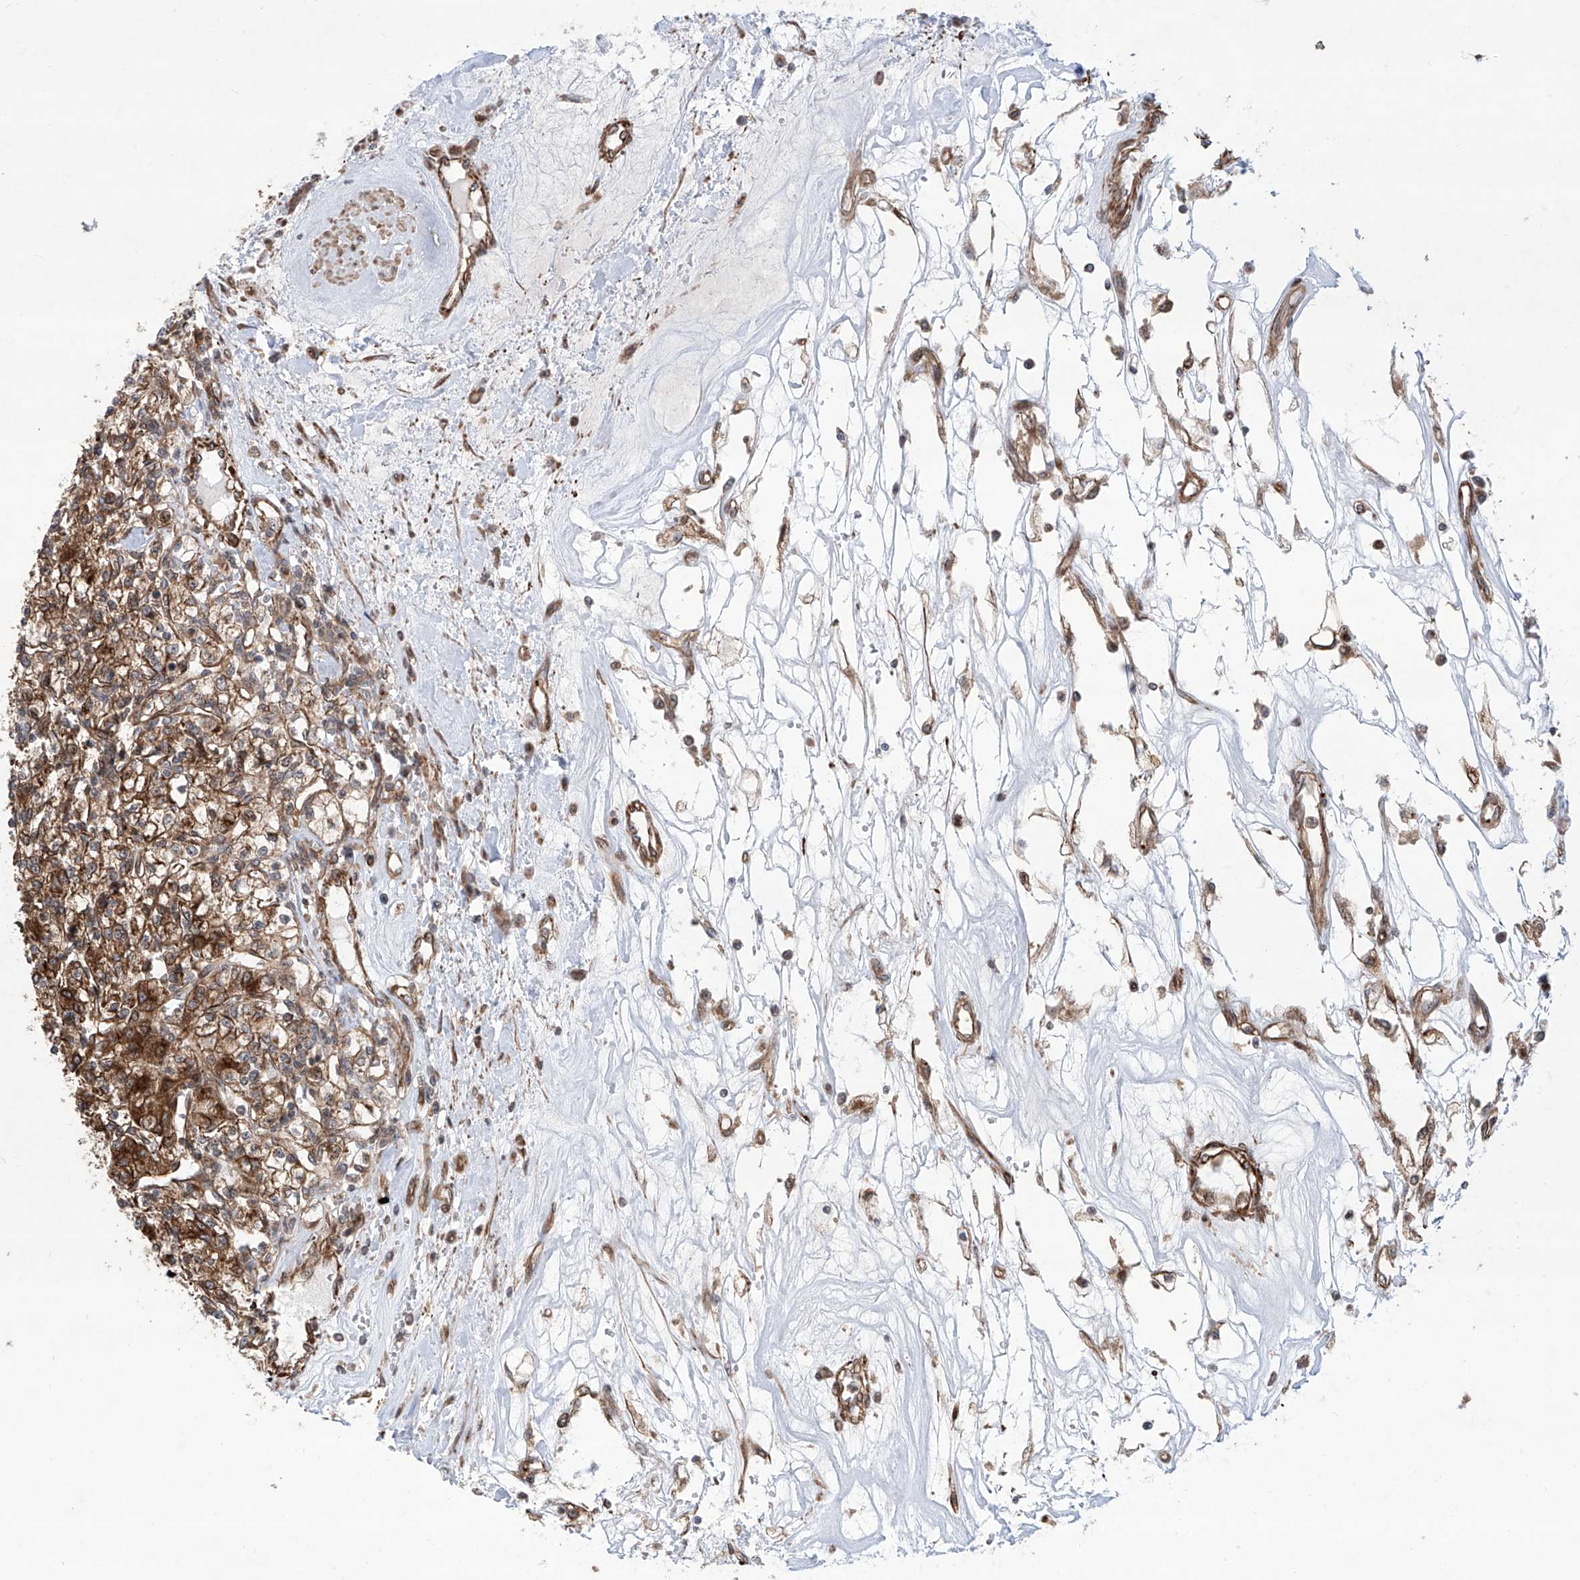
{"staining": {"intensity": "moderate", "quantity": ">75%", "location": "cytoplasmic/membranous"}, "tissue": "renal cancer", "cell_type": "Tumor cells", "image_type": "cancer", "snomed": [{"axis": "morphology", "description": "Adenocarcinoma, NOS"}, {"axis": "topography", "description": "Kidney"}], "caption": "Immunohistochemistry of human renal cancer demonstrates medium levels of moderate cytoplasmic/membranous positivity in about >75% of tumor cells.", "gene": "APAF1", "patient": {"sex": "female", "age": 59}}